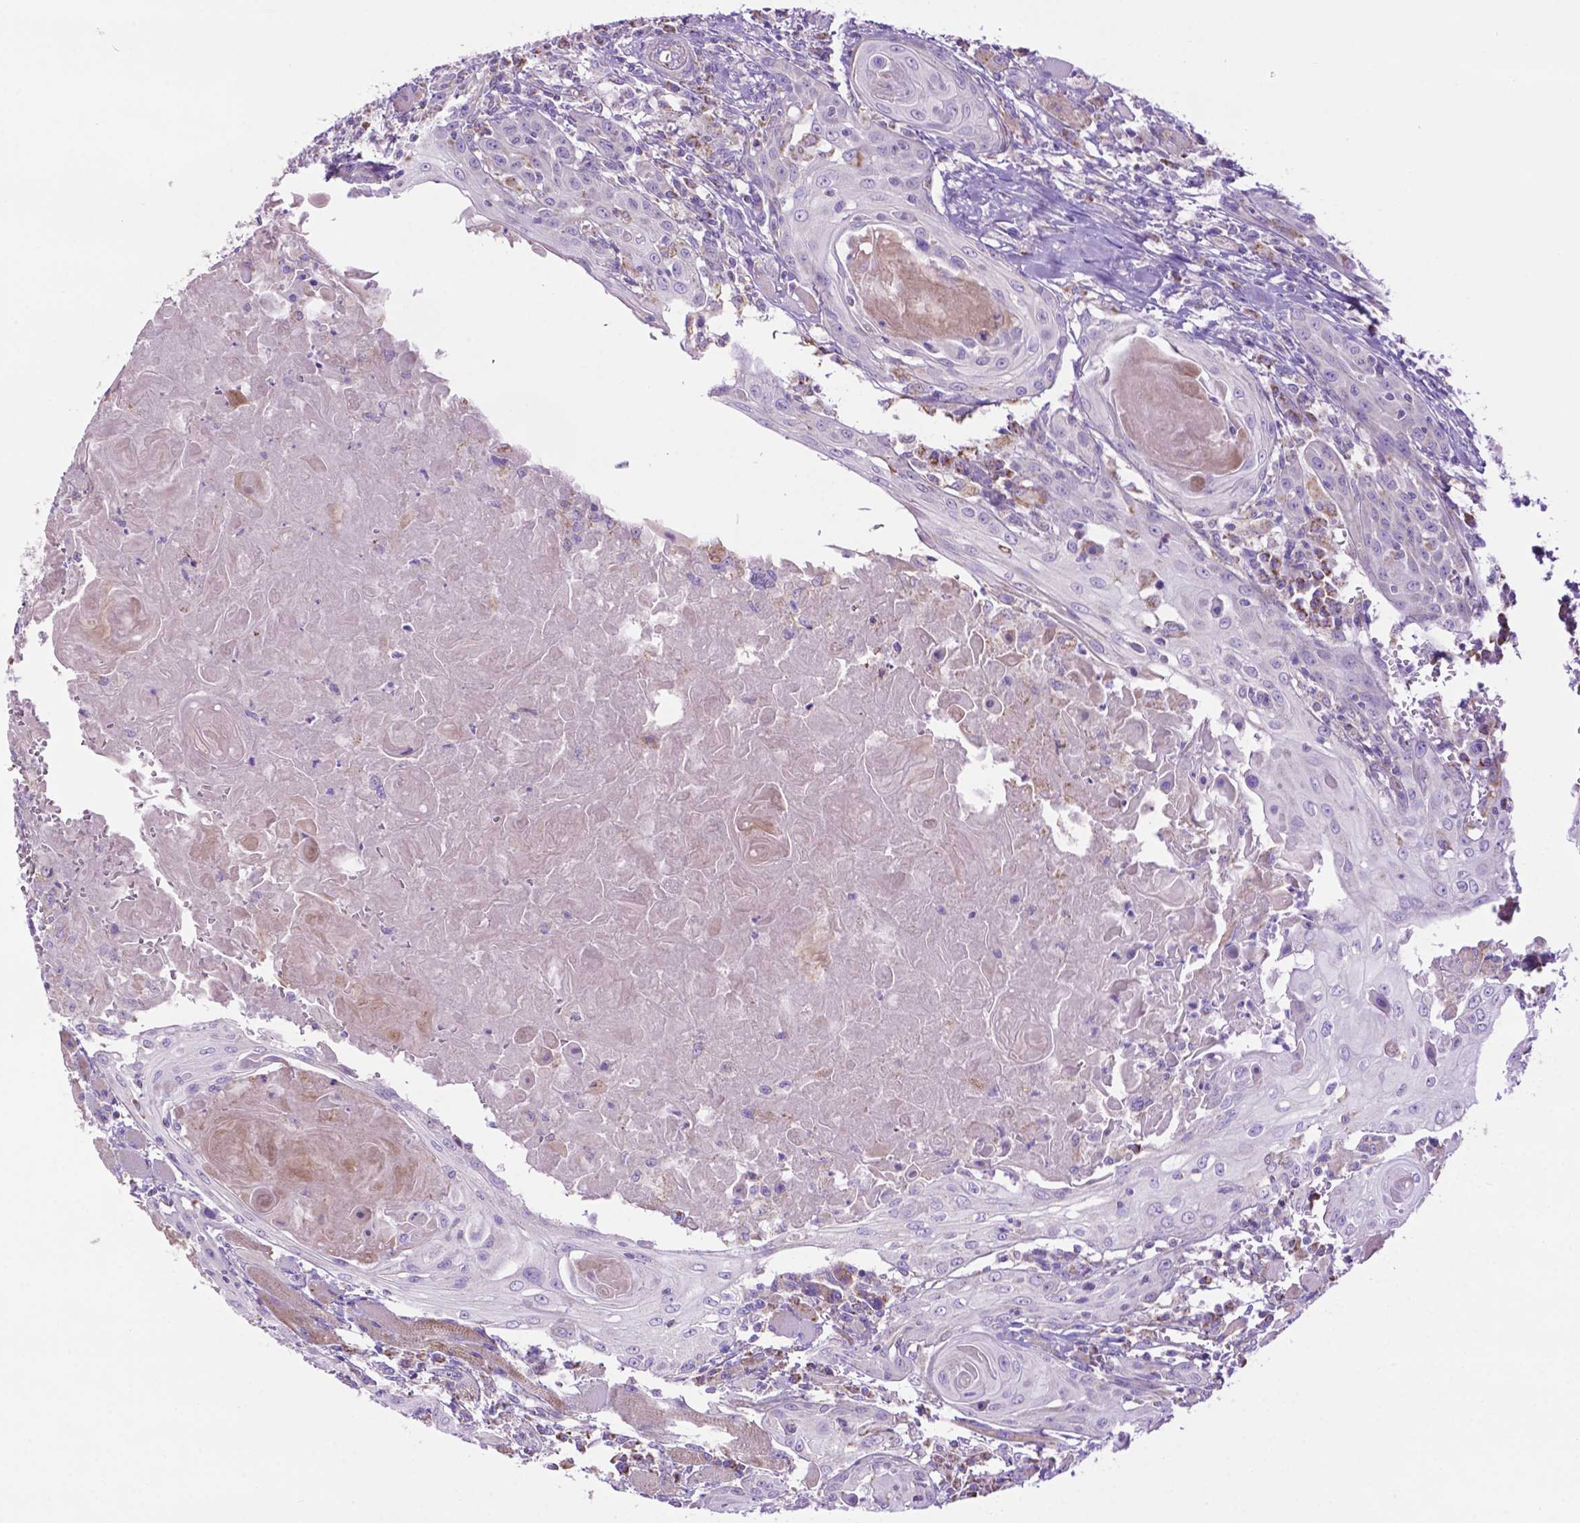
{"staining": {"intensity": "negative", "quantity": "none", "location": "none"}, "tissue": "head and neck cancer", "cell_type": "Tumor cells", "image_type": "cancer", "snomed": [{"axis": "morphology", "description": "Squamous cell carcinoma, NOS"}, {"axis": "topography", "description": "Head-Neck"}], "caption": "DAB immunohistochemical staining of human head and neck cancer reveals no significant positivity in tumor cells.", "gene": "PHYHIP", "patient": {"sex": "female", "age": 80}}